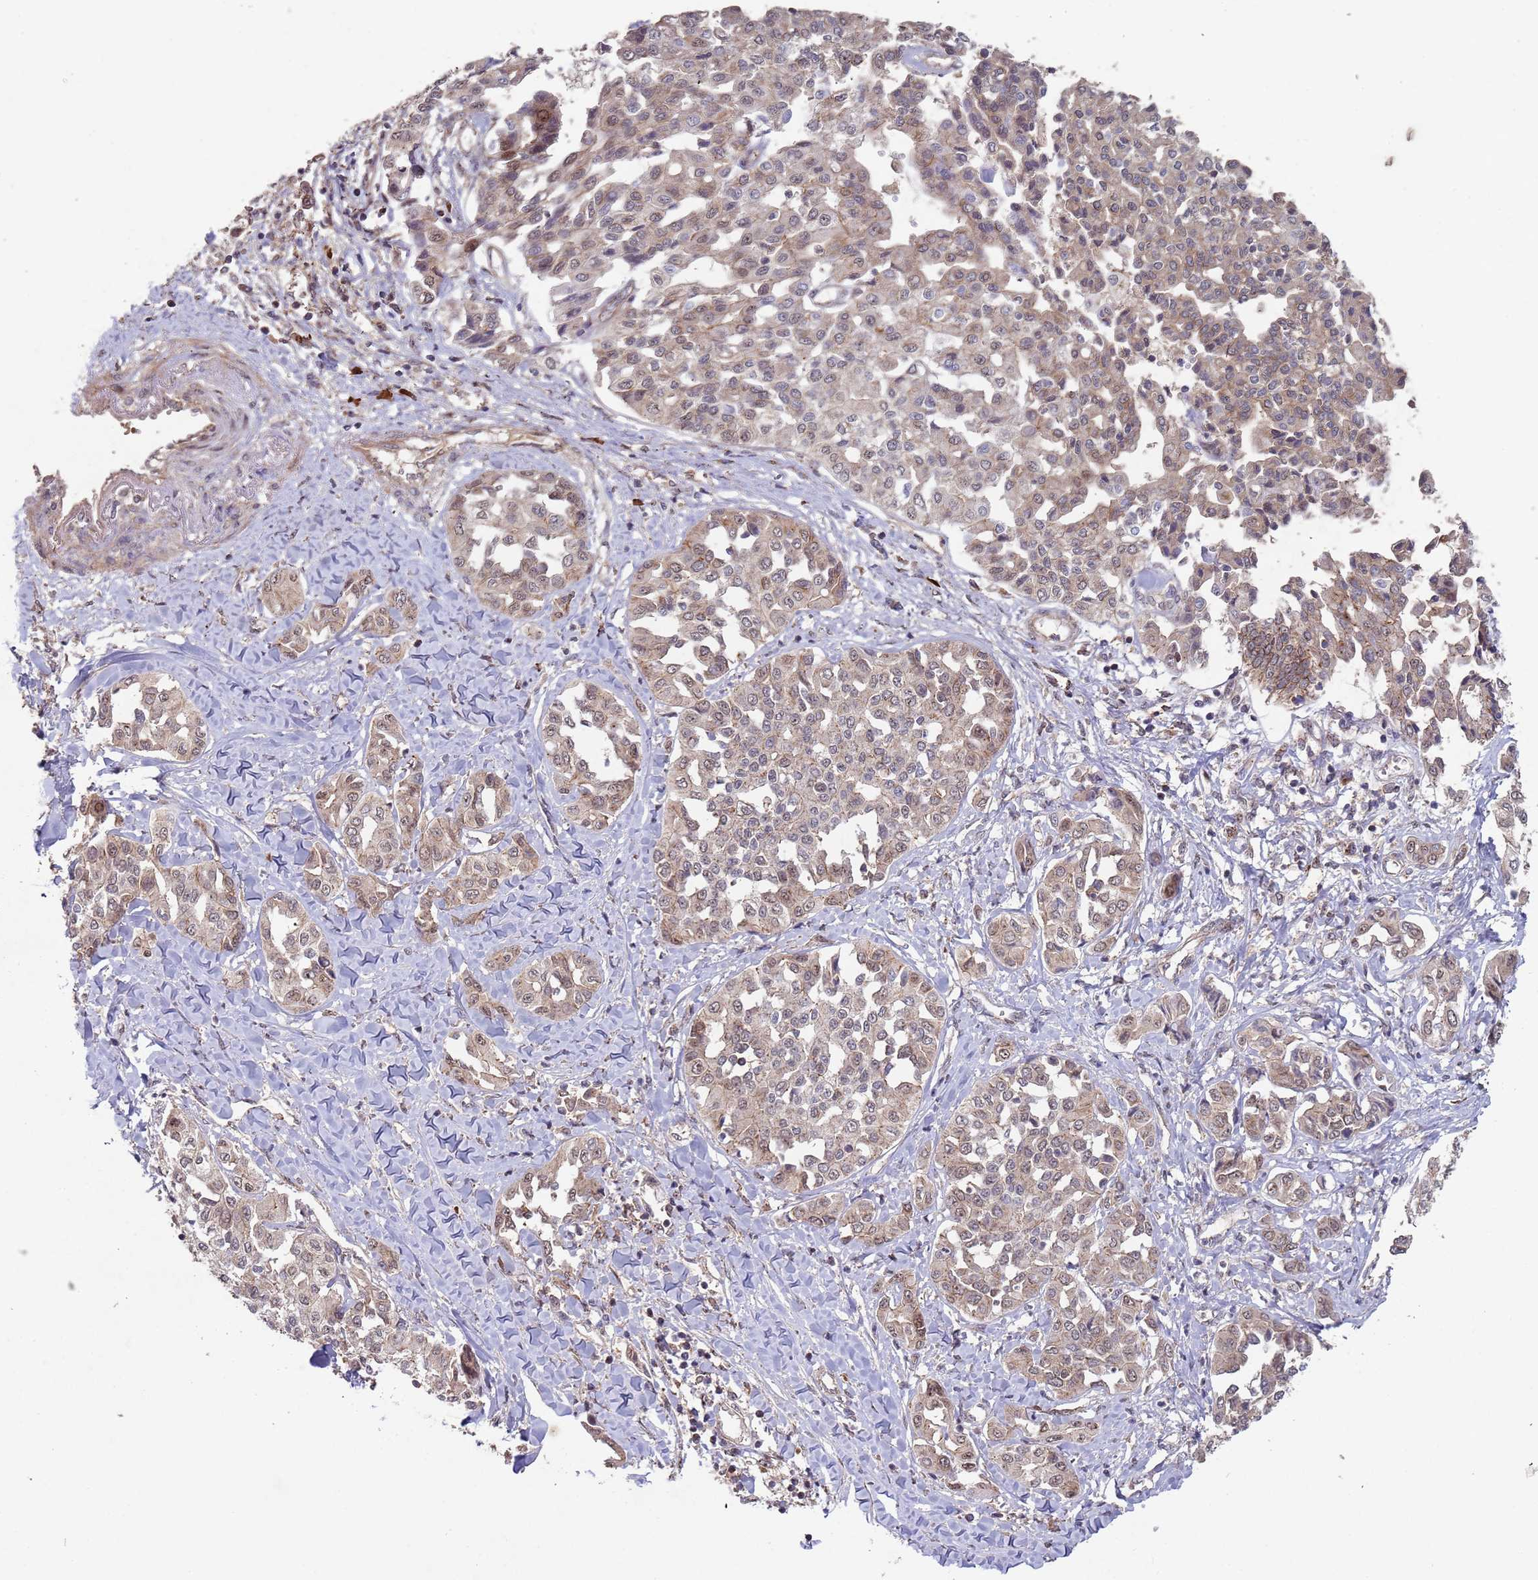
{"staining": {"intensity": "weak", "quantity": ">75%", "location": "cytoplasmic/membranous"}, "tissue": "liver cancer", "cell_type": "Tumor cells", "image_type": "cancer", "snomed": [{"axis": "morphology", "description": "Cholangiocarcinoma"}, {"axis": "topography", "description": "Liver"}], "caption": "Liver cholangiocarcinoma was stained to show a protein in brown. There is low levels of weak cytoplasmic/membranous expression in about >75% of tumor cells.", "gene": "KANSL1L", "patient": {"sex": "female", "age": 77}}